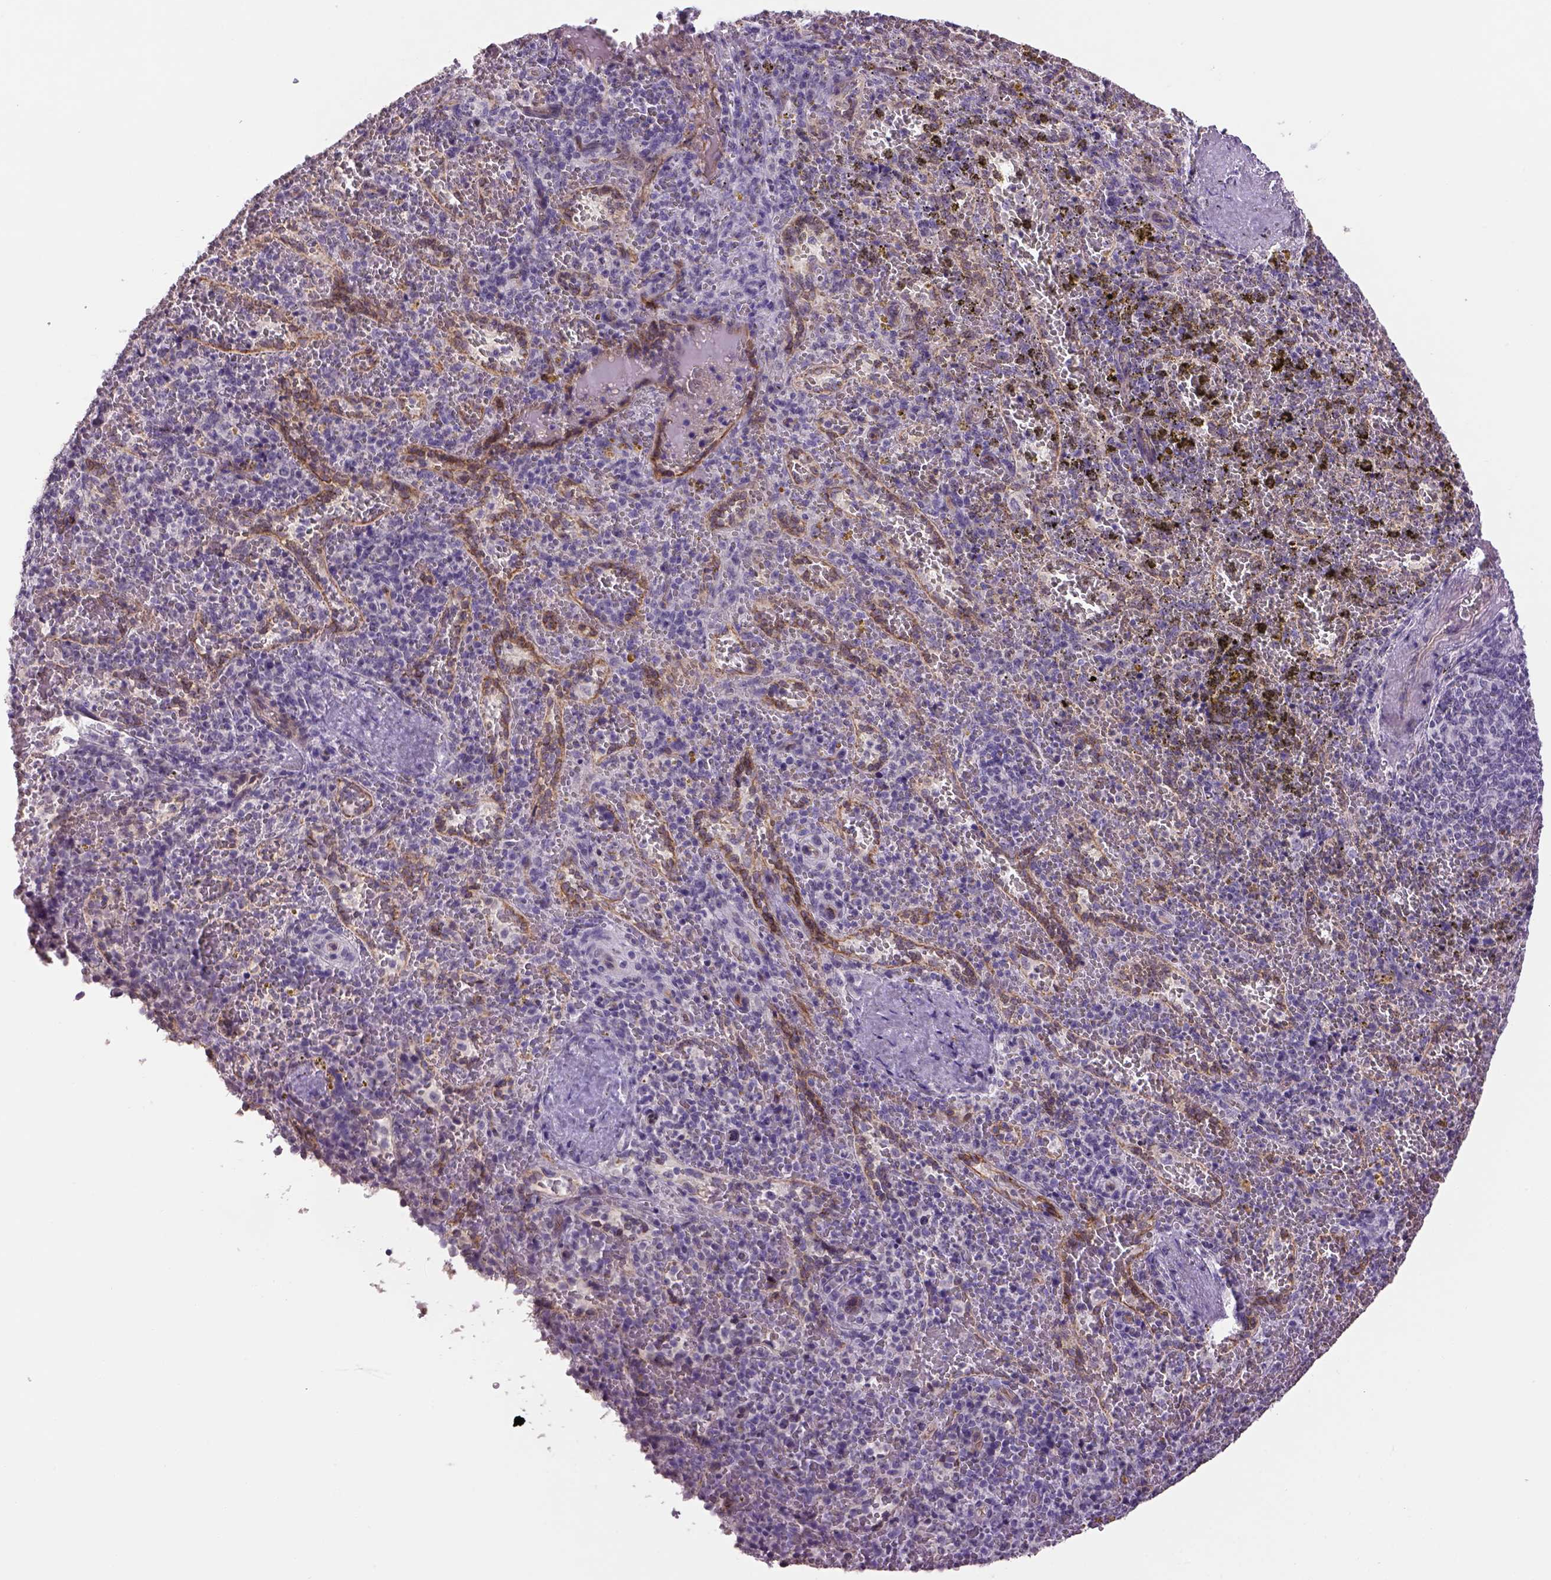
{"staining": {"intensity": "negative", "quantity": "none", "location": "none"}, "tissue": "spleen", "cell_type": "Cells in red pulp", "image_type": "normal", "snomed": [{"axis": "morphology", "description": "Normal tissue, NOS"}, {"axis": "topography", "description": "Spleen"}], "caption": "A high-resolution micrograph shows IHC staining of normal spleen, which displays no significant staining in cells in red pulp. The staining is performed using DAB brown chromogen with nuclei counter-stained in using hematoxylin.", "gene": "PRRT1", "patient": {"sex": "female", "age": 50}}